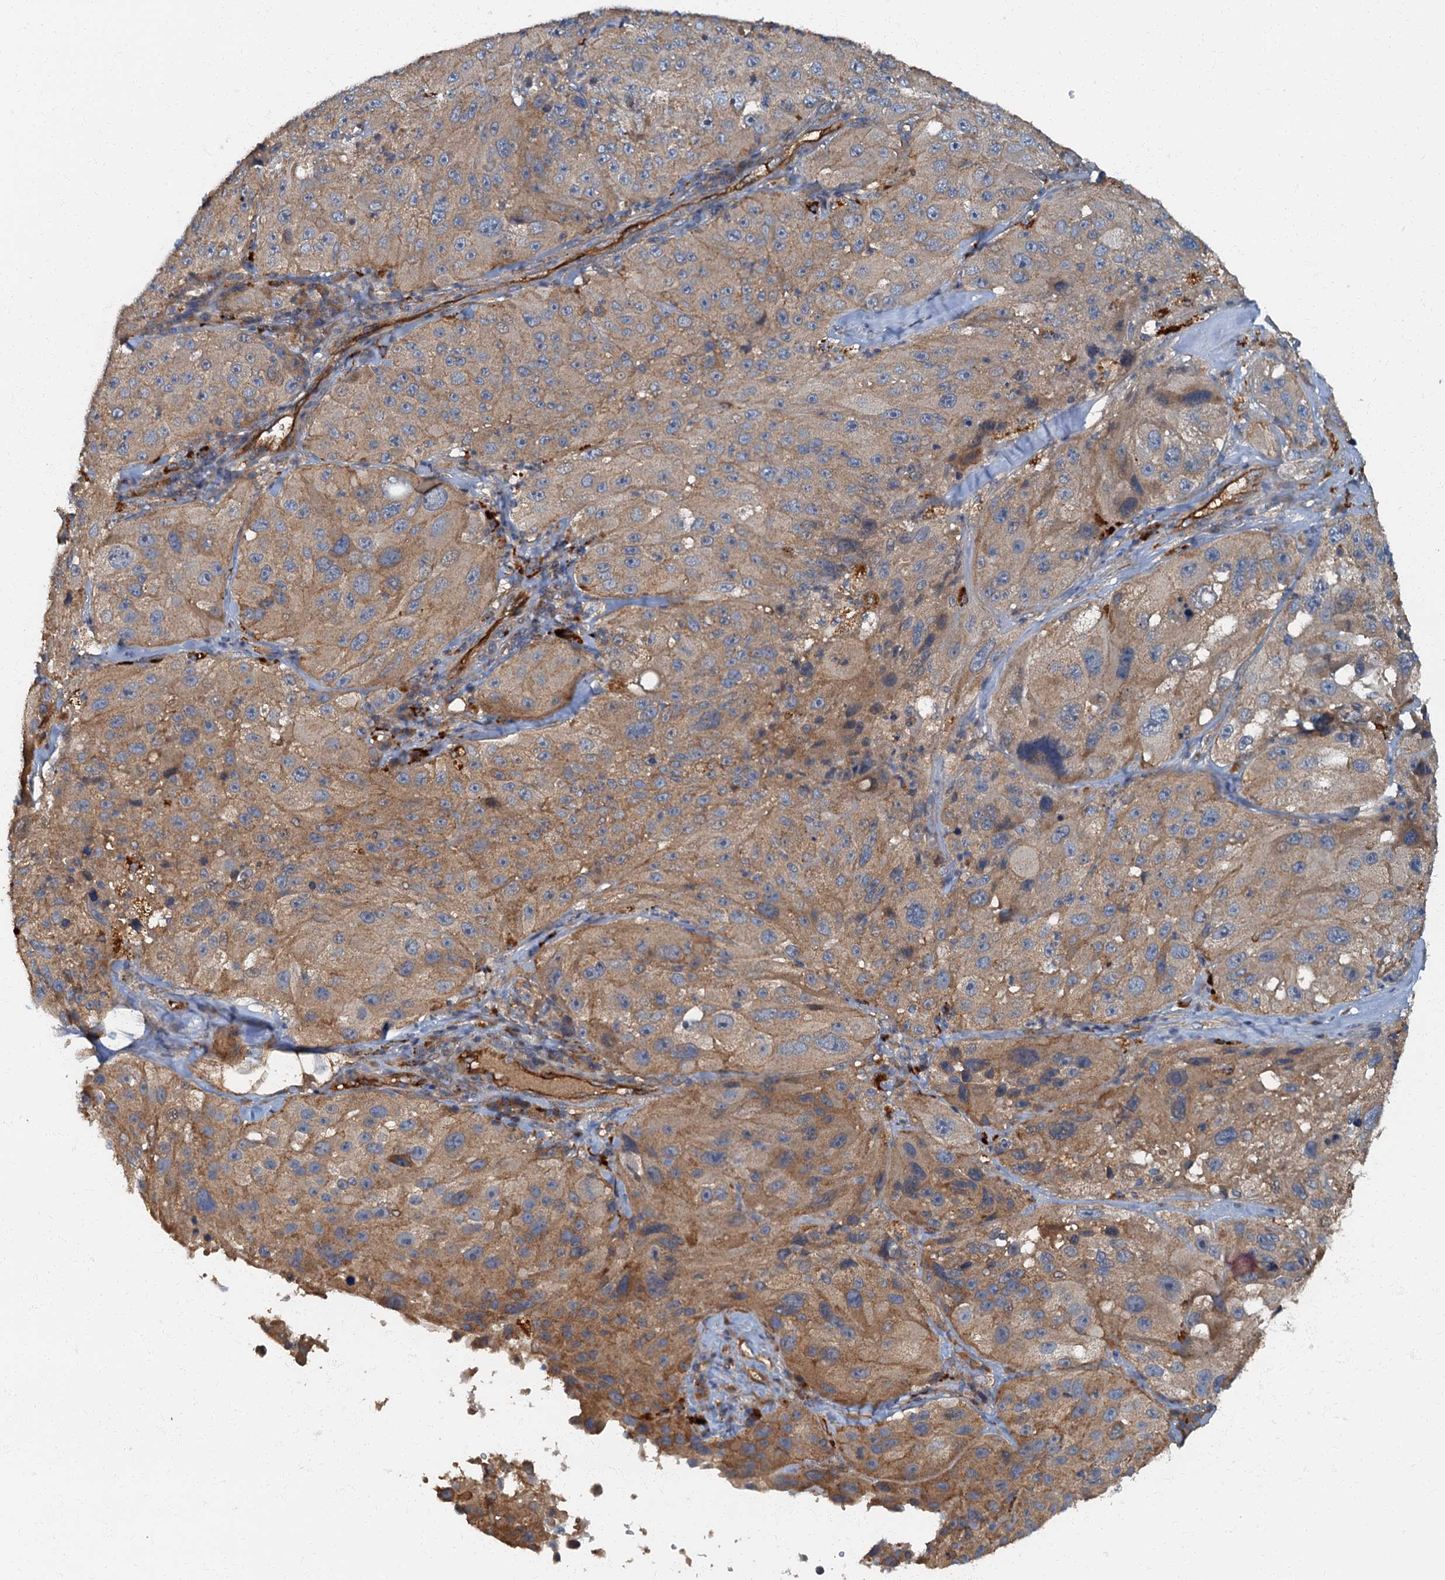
{"staining": {"intensity": "moderate", "quantity": "<25%", "location": "cytoplasmic/membranous"}, "tissue": "melanoma", "cell_type": "Tumor cells", "image_type": "cancer", "snomed": [{"axis": "morphology", "description": "Malignant melanoma, Metastatic site"}, {"axis": "topography", "description": "Lymph node"}], "caption": "A low amount of moderate cytoplasmic/membranous positivity is seen in approximately <25% of tumor cells in malignant melanoma (metastatic site) tissue.", "gene": "ARL11", "patient": {"sex": "male", "age": 62}}